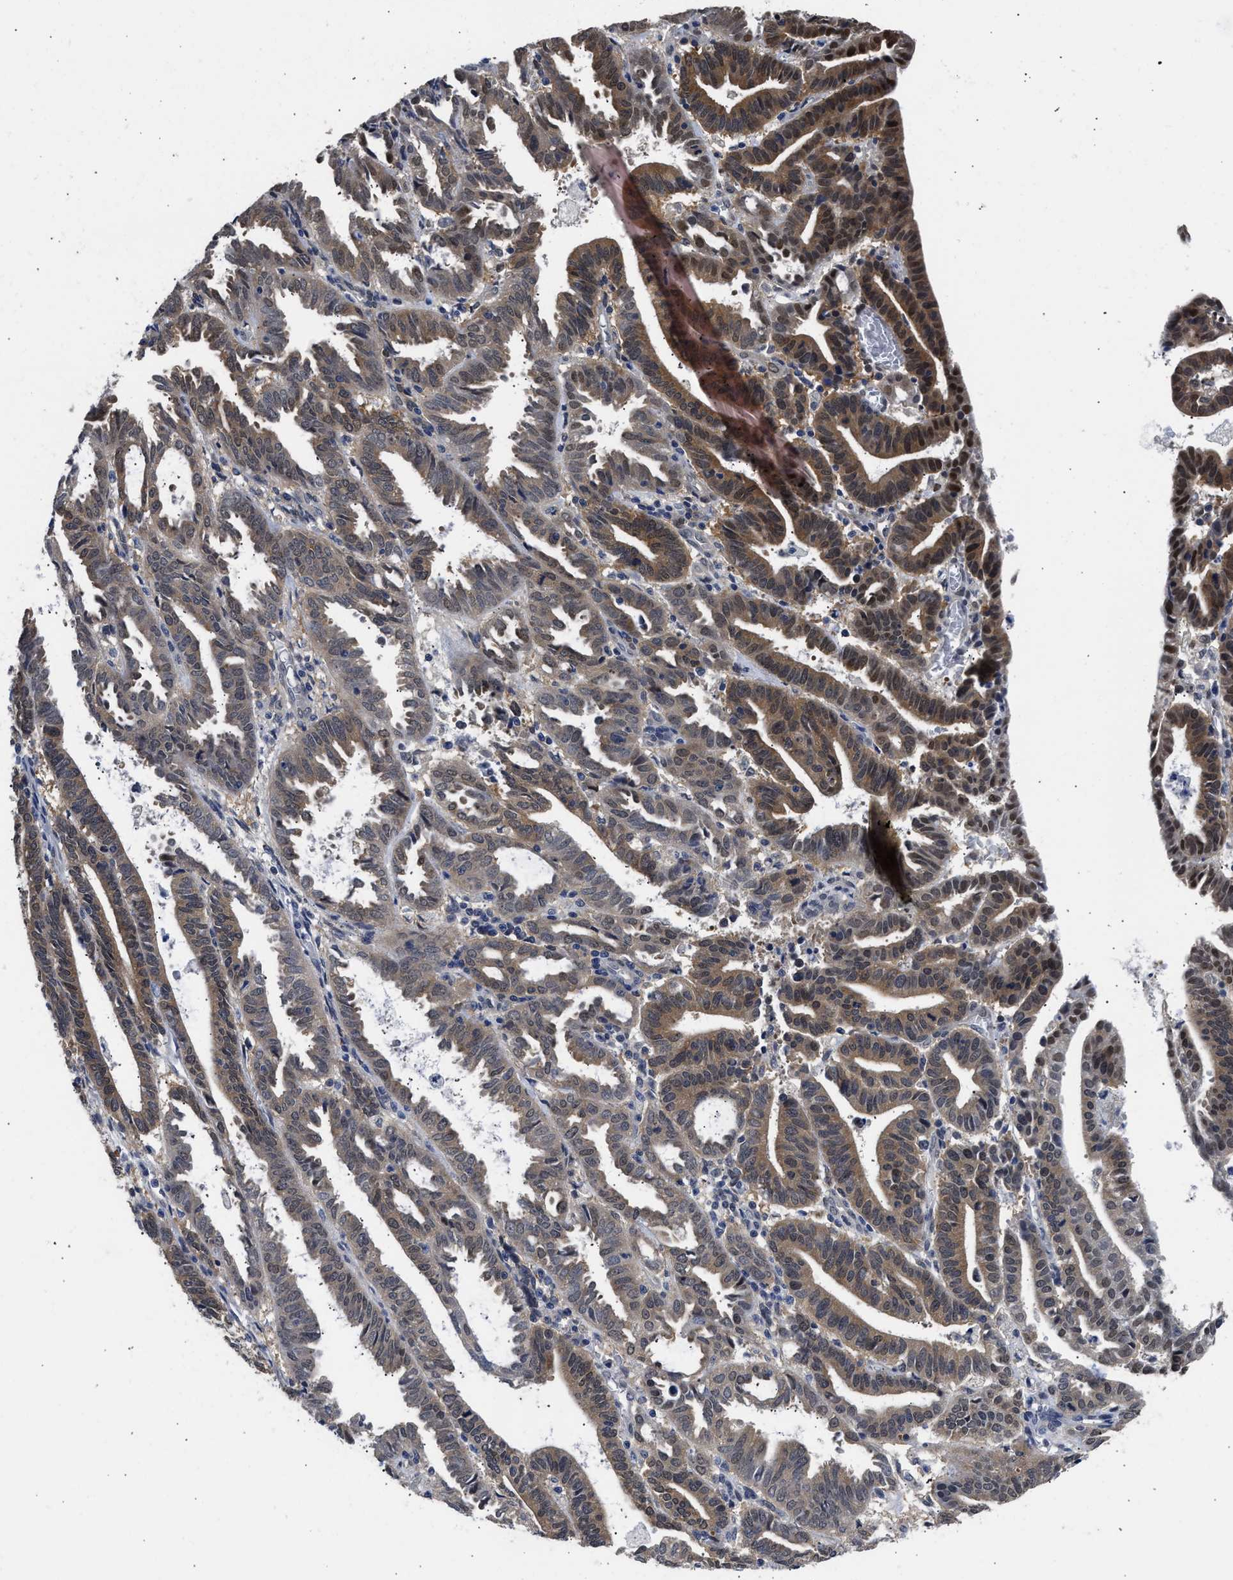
{"staining": {"intensity": "moderate", "quantity": ">75%", "location": "cytoplasmic/membranous,nuclear"}, "tissue": "endometrial cancer", "cell_type": "Tumor cells", "image_type": "cancer", "snomed": [{"axis": "morphology", "description": "Adenocarcinoma, NOS"}, {"axis": "topography", "description": "Uterus"}], "caption": "Protein staining demonstrates moderate cytoplasmic/membranous and nuclear expression in about >75% of tumor cells in endometrial cancer (adenocarcinoma).", "gene": "XPO5", "patient": {"sex": "female", "age": 83}}